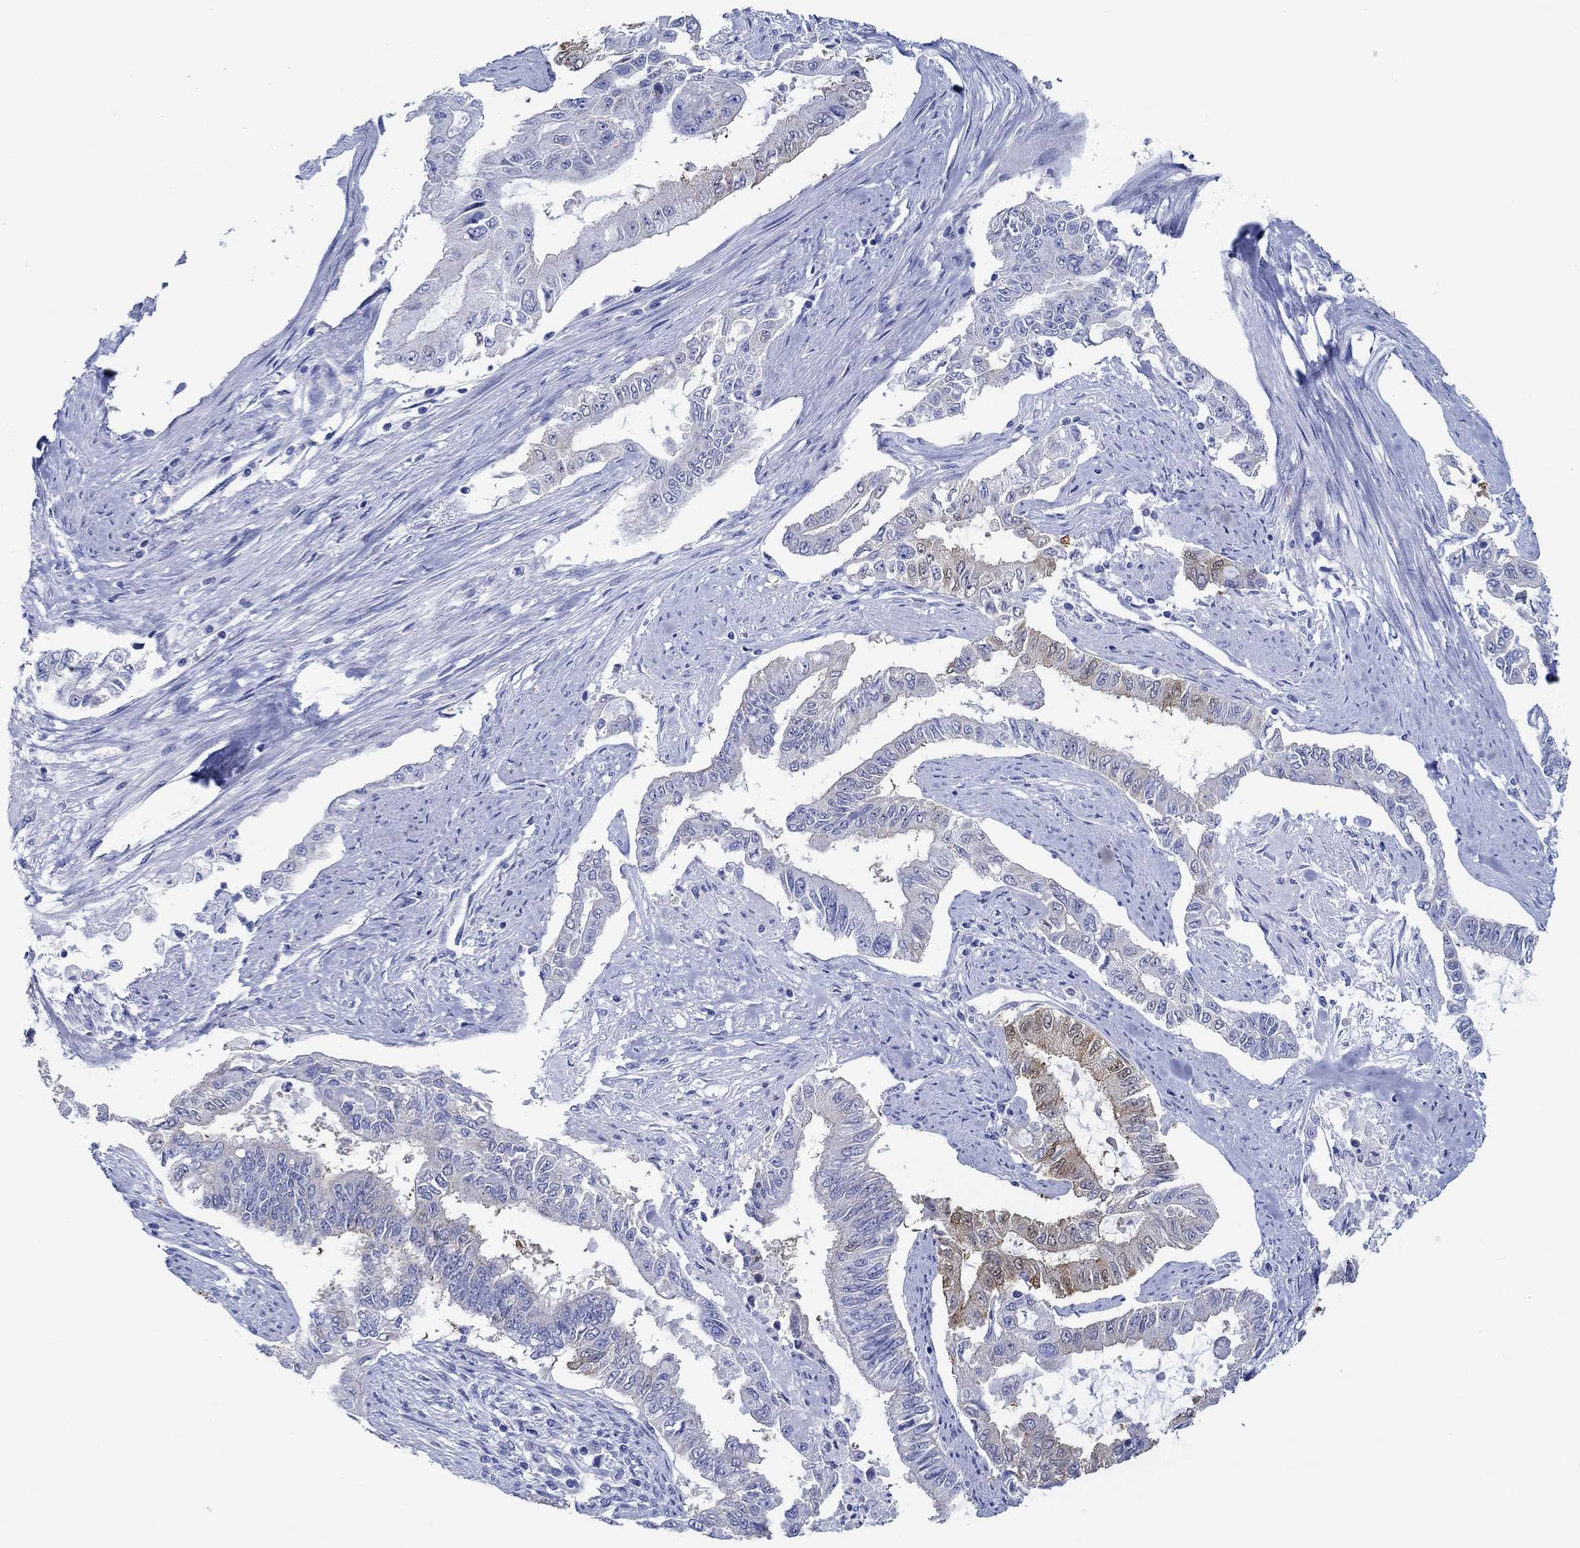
{"staining": {"intensity": "strong", "quantity": "<25%", "location": "cytoplasmic/membranous"}, "tissue": "endometrial cancer", "cell_type": "Tumor cells", "image_type": "cancer", "snomed": [{"axis": "morphology", "description": "Adenocarcinoma, NOS"}, {"axis": "topography", "description": "Uterus"}], "caption": "Immunohistochemical staining of human endometrial cancer (adenocarcinoma) demonstrates medium levels of strong cytoplasmic/membranous protein positivity in approximately <25% of tumor cells.", "gene": "IGFBP6", "patient": {"sex": "female", "age": 59}}